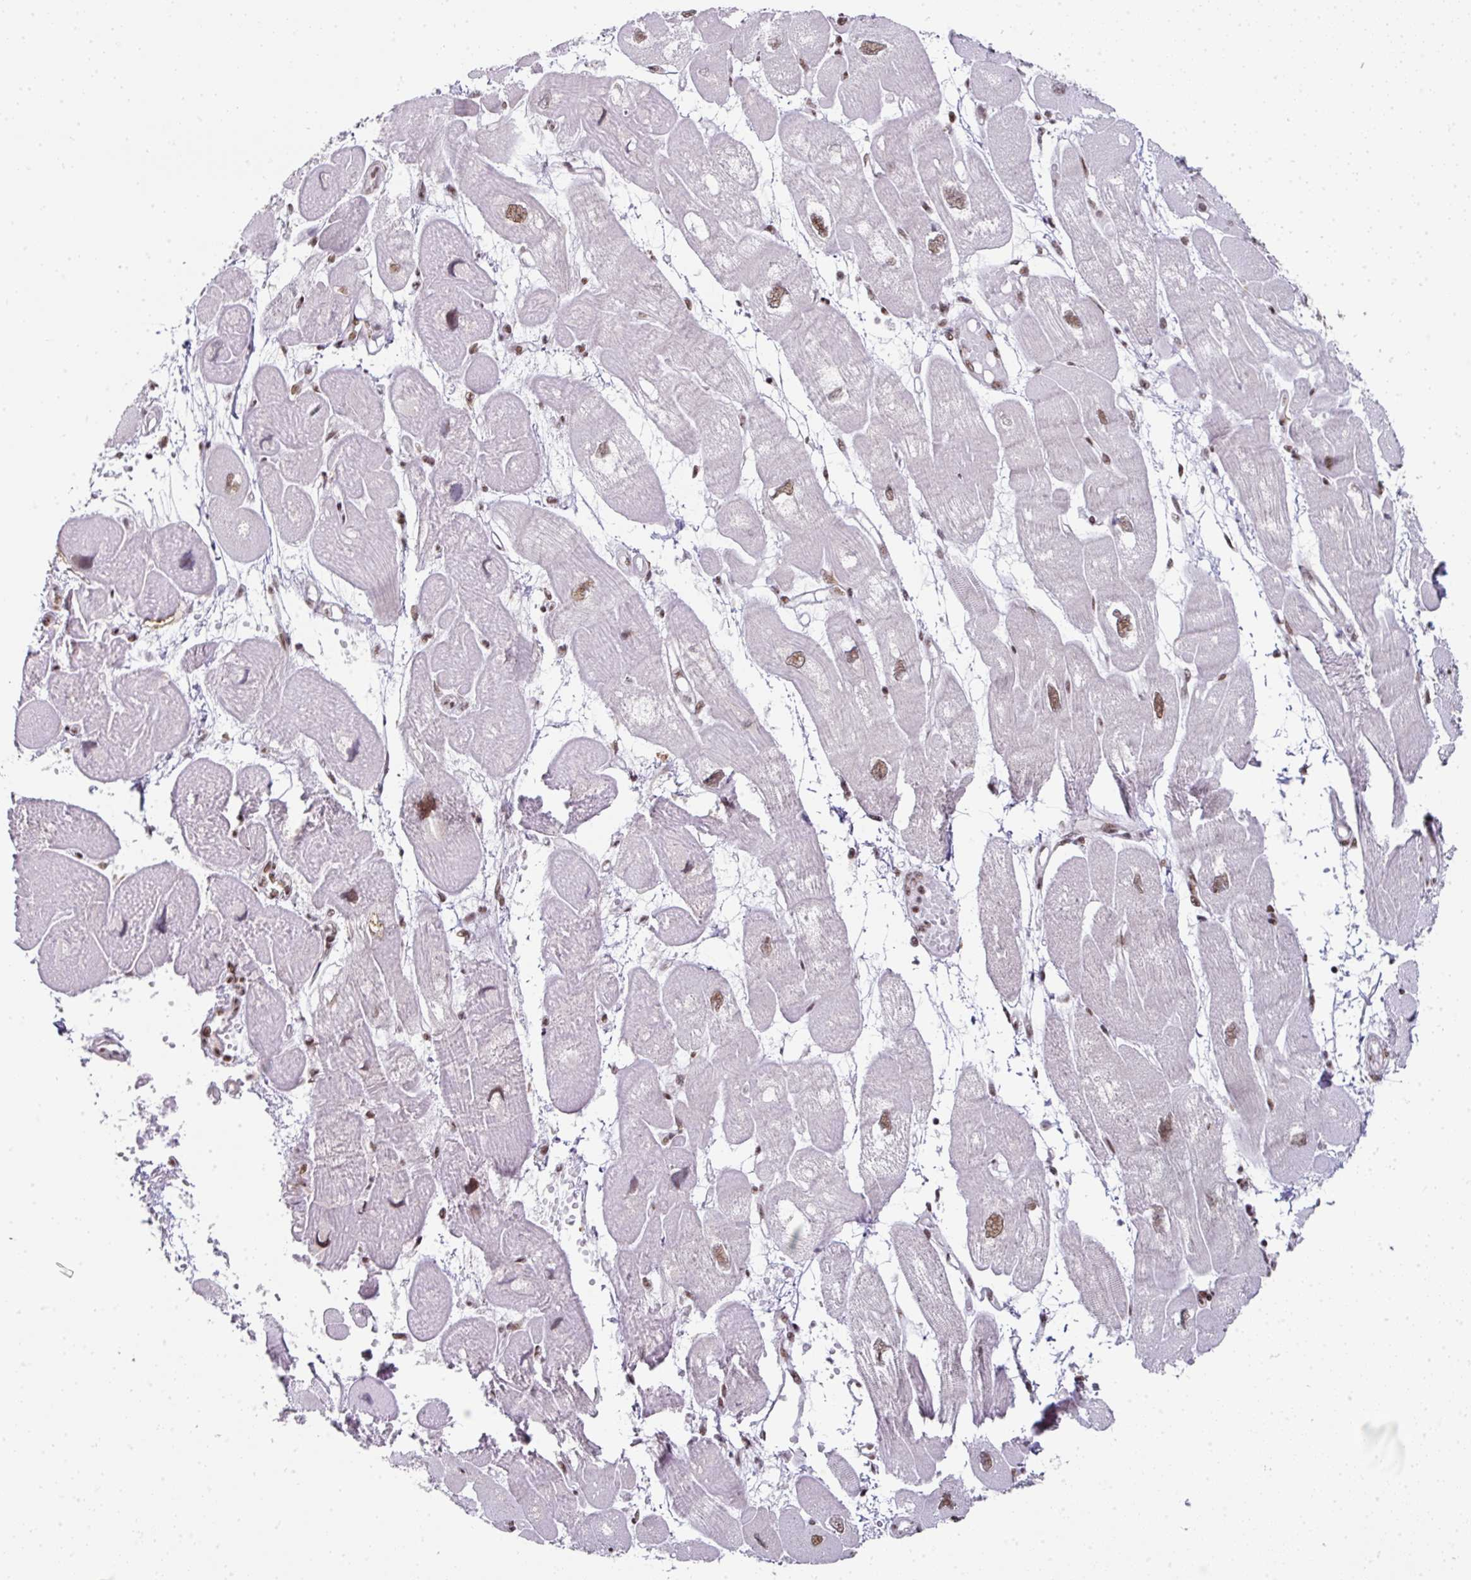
{"staining": {"intensity": "moderate", "quantity": "25%-75%", "location": "nuclear"}, "tissue": "heart muscle", "cell_type": "Cardiomyocytes", "image_type": "normal", "snomed": [{"axis": "morphology", "description": "Normal tissue, NOS"}, {"axis": "topography", "description": "Heart"}], "caption": "Immunohistochemical staining of normal human heart muscle reveals moderate nuclear protein staining in about 25%-75% of cardiomyocytes.", "gene": "NFYA", "patient": {"sex": "male", "age": 42}}